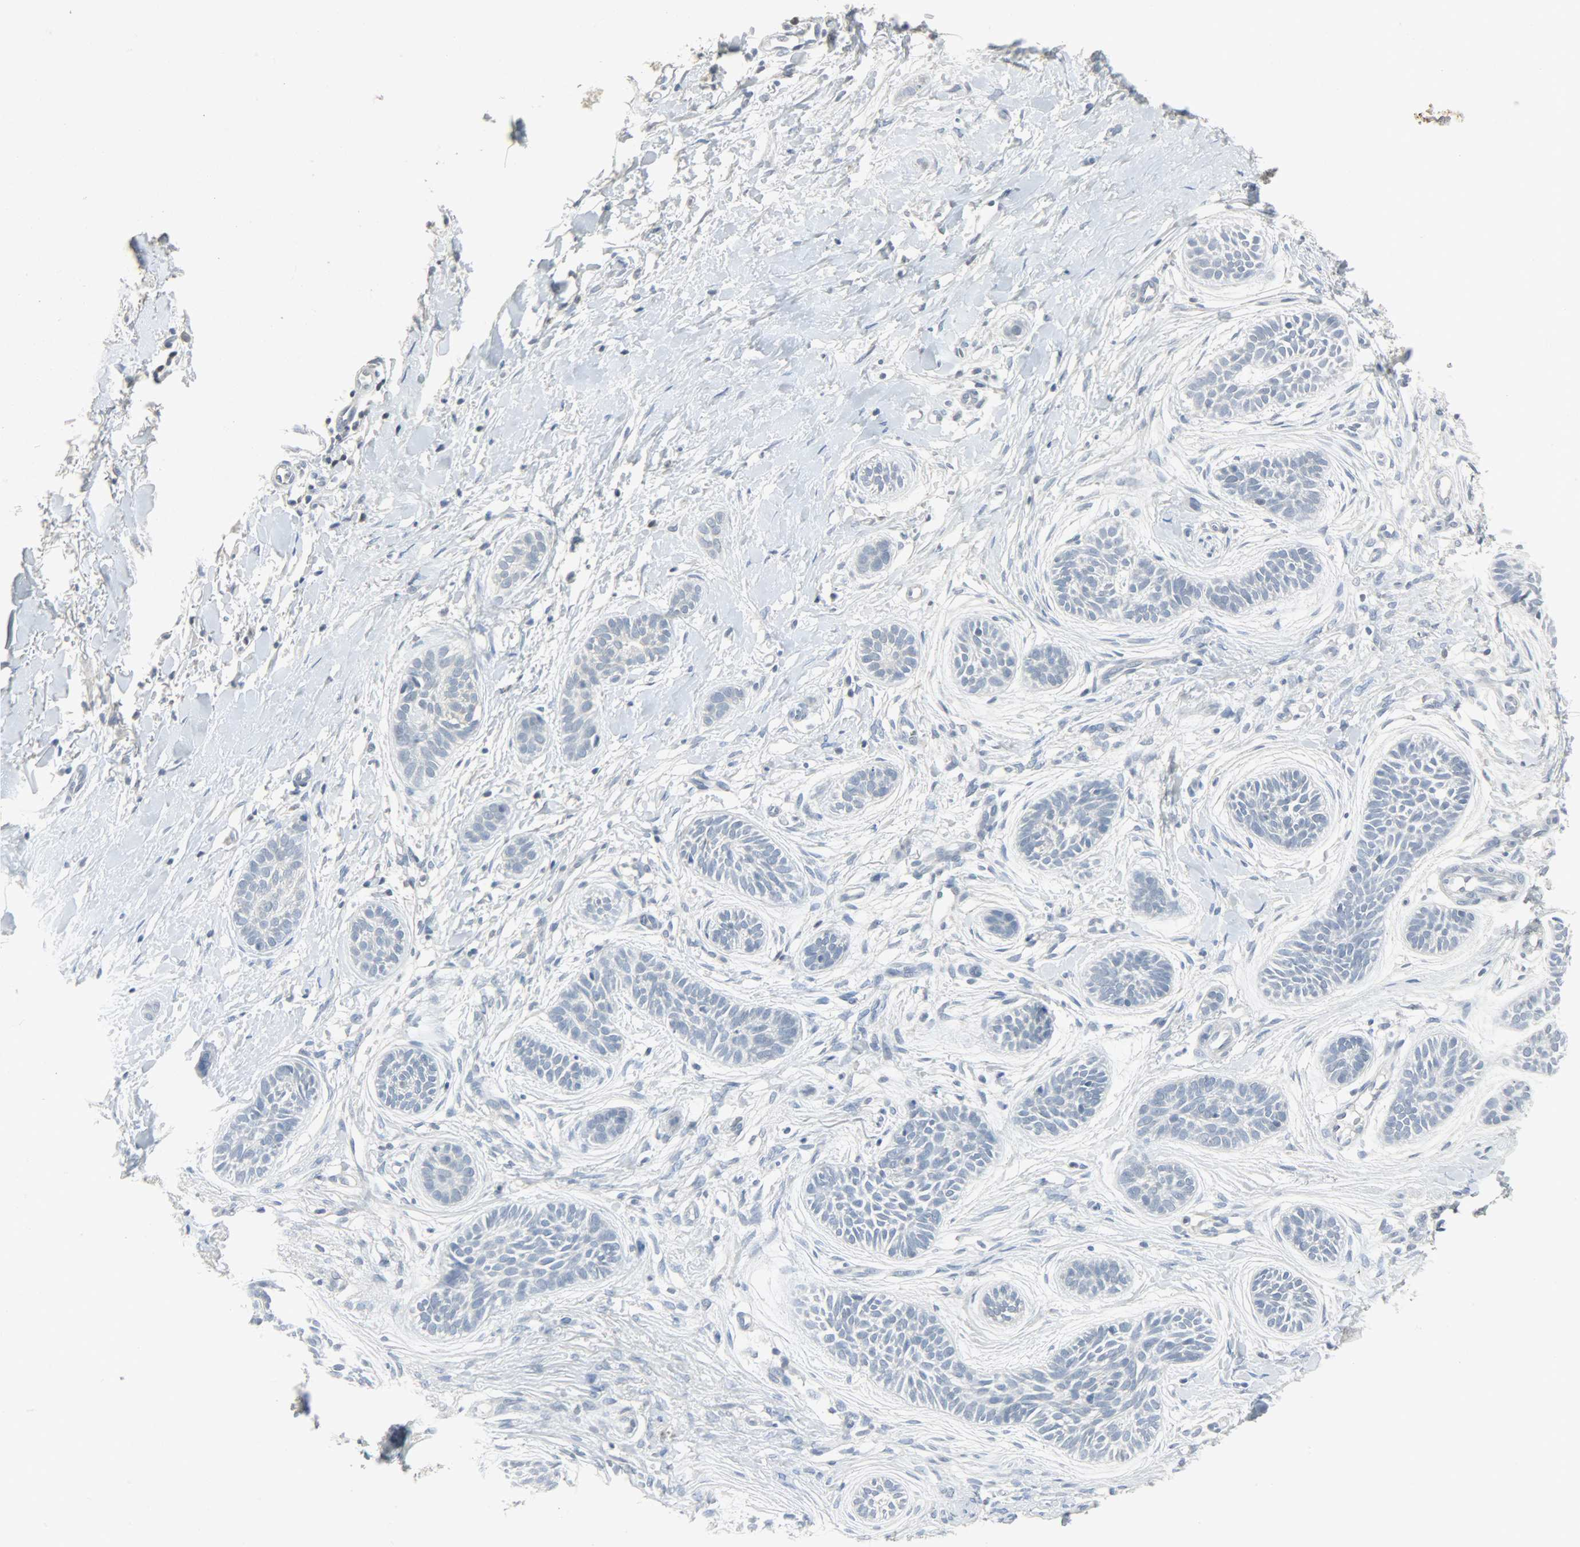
{"staining": {"intensity": "negative", "quantity": "none", "location": "none"}, "tissue": "skin cancer", "cell_type": "Tumor cells", "image_type": "cancer", "snomed": [{"axis": "morphology", "description": "Normal tissue, NOS"}, {"axis": "morphology", "description": "Basal cell carcinoma"}, {"axis": "topography", "description": "Skin"}], "caption": "A high-resolution histopathology image shows IHC staining of skin cancer (basal cell carcinoma), which displays no significant staining in tumor cells. (Stains: DAB (3,3'-diaminobenzidine) immunohistochemistry (IHC) with hematoxylin counter stain, Microscopy: brightfield microscopy at high magnification).", "gene": "CAMK4", "patient": {"sex": "male", "age": 63}}